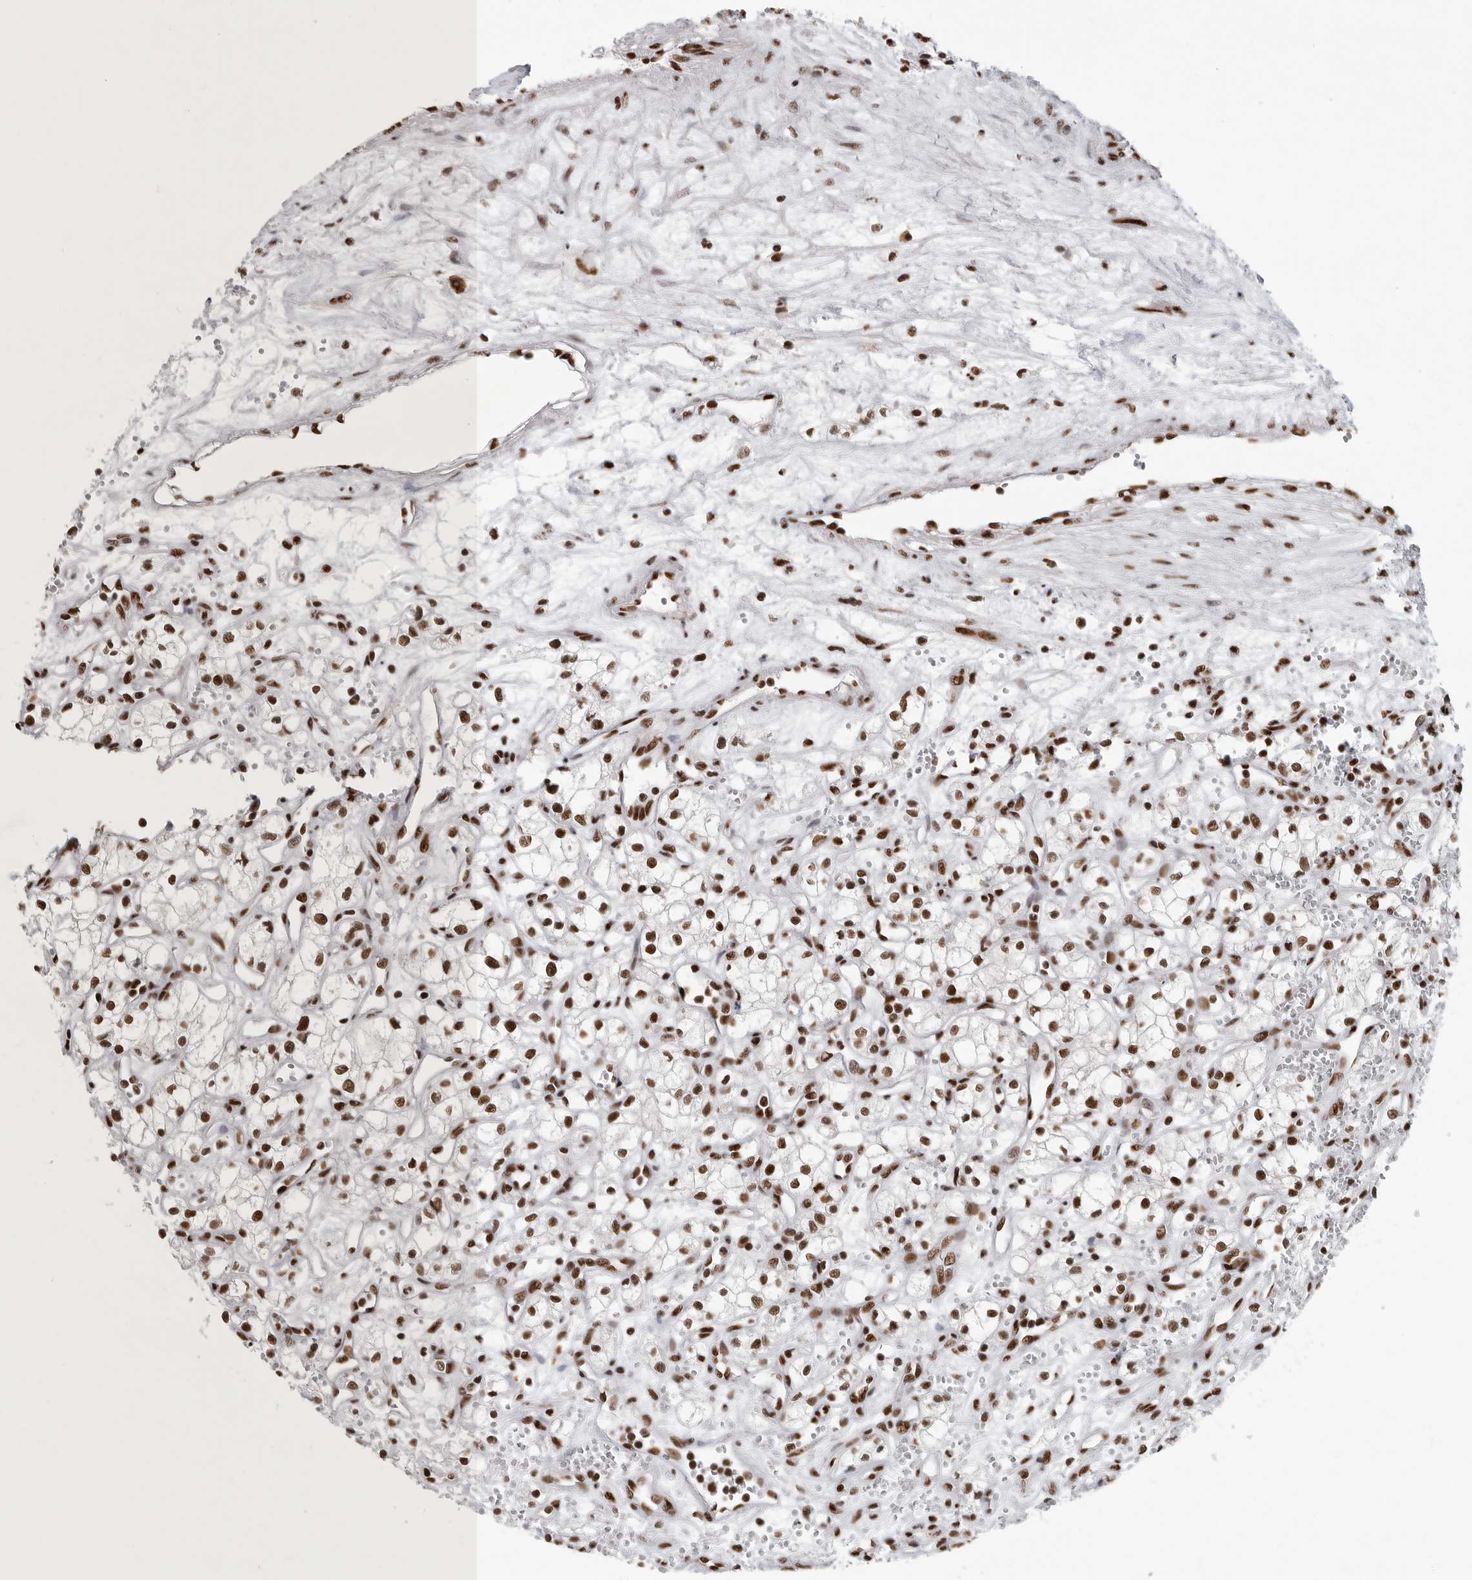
{"staining": {"intensity": "strong", "quantity": ">75%", "location": "nuclear"}, "tissue": "renal cancer", "cell_type": "Tumor cells", "image_type": "cancer", "snomed": [{"axis": "morphology", "description": "Adenocarcinoma, NOS"}, {"axis": "topography", "description": "Kidney"}], "caption": "Strong nuclear expression is present in about >75% of tumor cells in renal cancer.", "gene": "BCLAF1", "patient": {"sex": "male", "age": 59}}